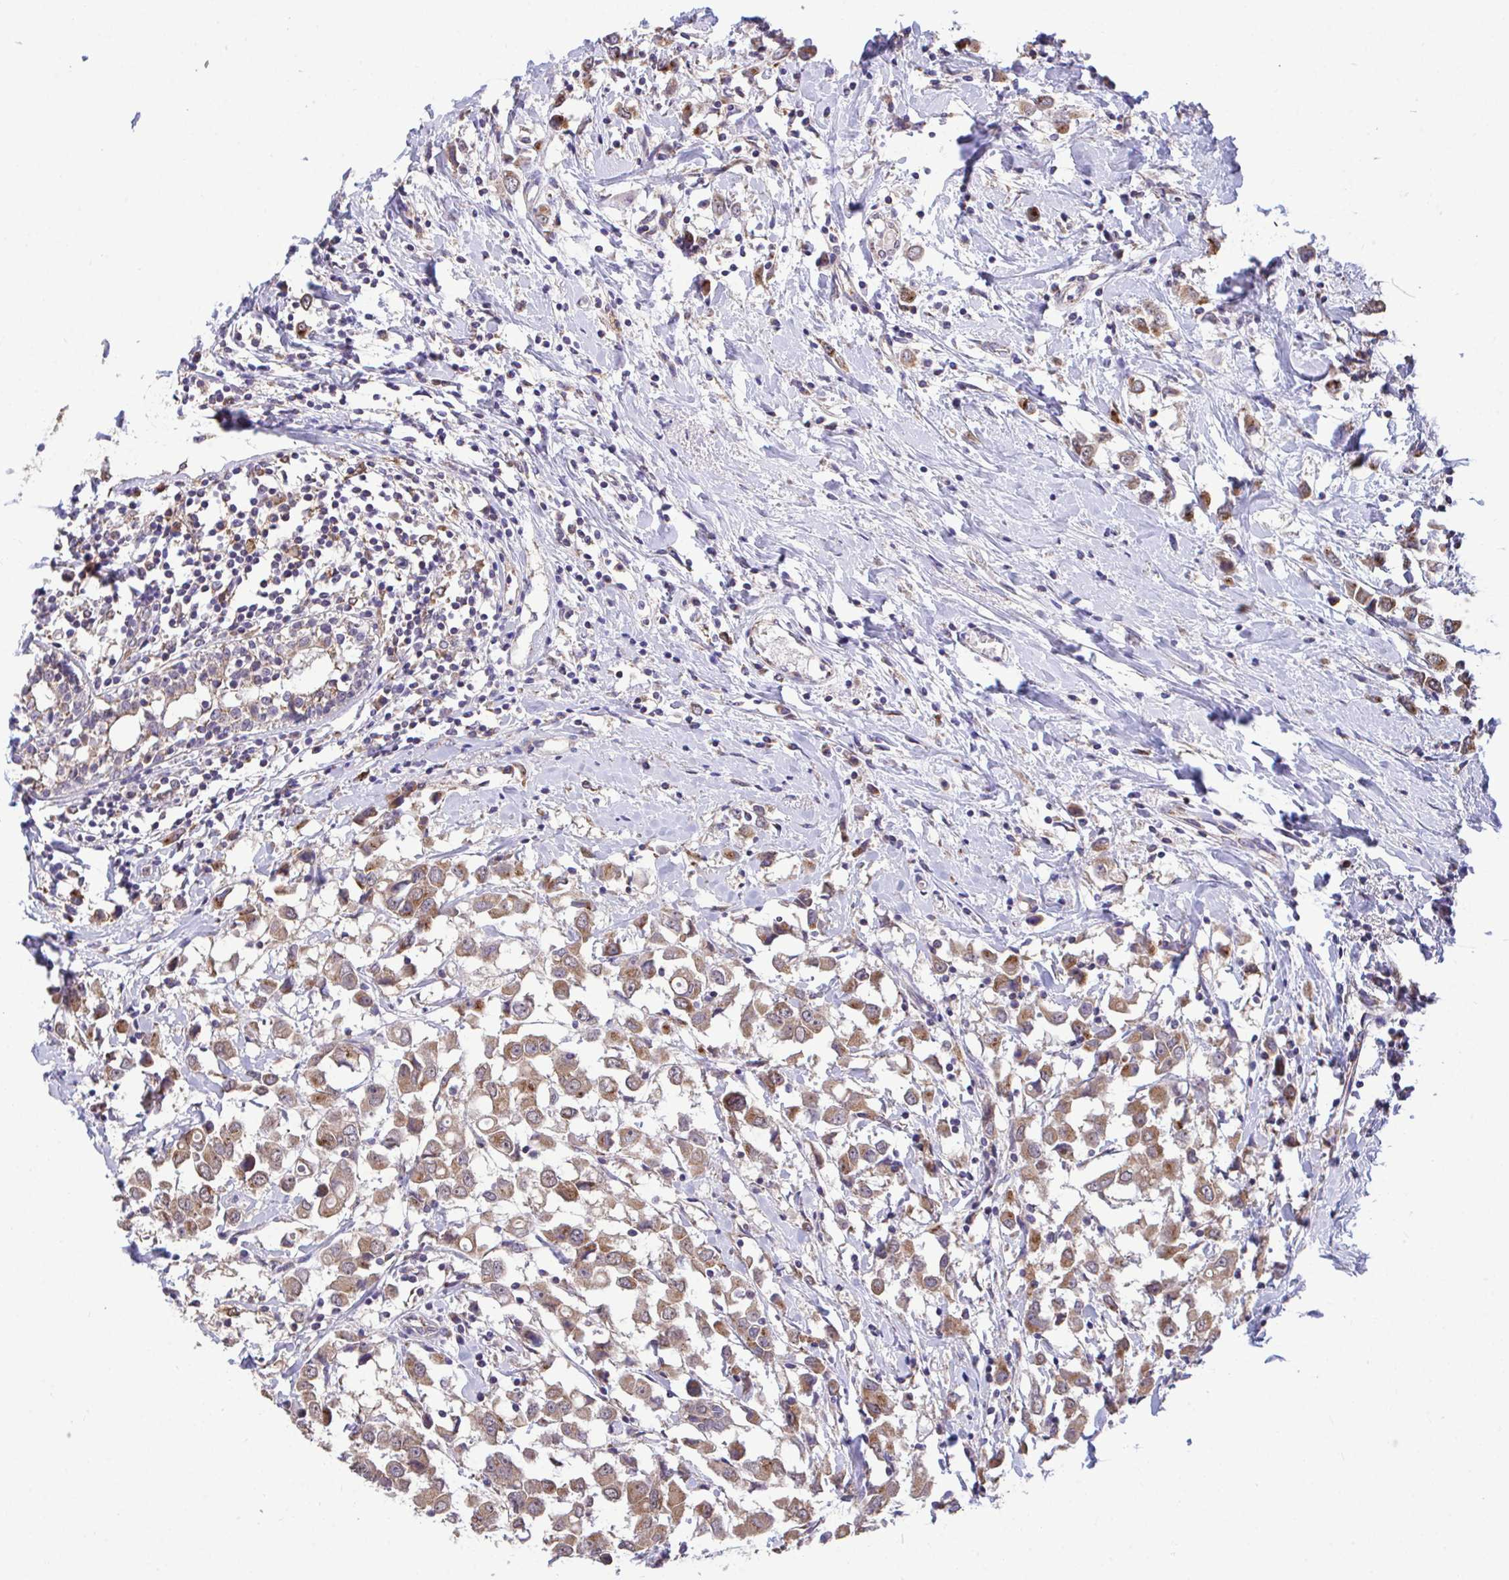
{"staining": {"intensity": "moderate", "quantity": ">75%", "location": "cytoplasmic/membranous"}, "tissue": "breast cancer", "cell_type": "Tumor cells", "image_type": "cancer", "snomed": [{"axis": "morphology", "description": "Duct carcinoma"}, {"axis": "topography", "description": "Breast"}], "caption": "Protein staining of breast cancer (invasive ductal carcinoma) tissue exhibits moderate cytoplasmic/membranous staining in about >75% of tumor cells.", "gene": "SARS2", "patient": {"sex": "female", "age": 61}}